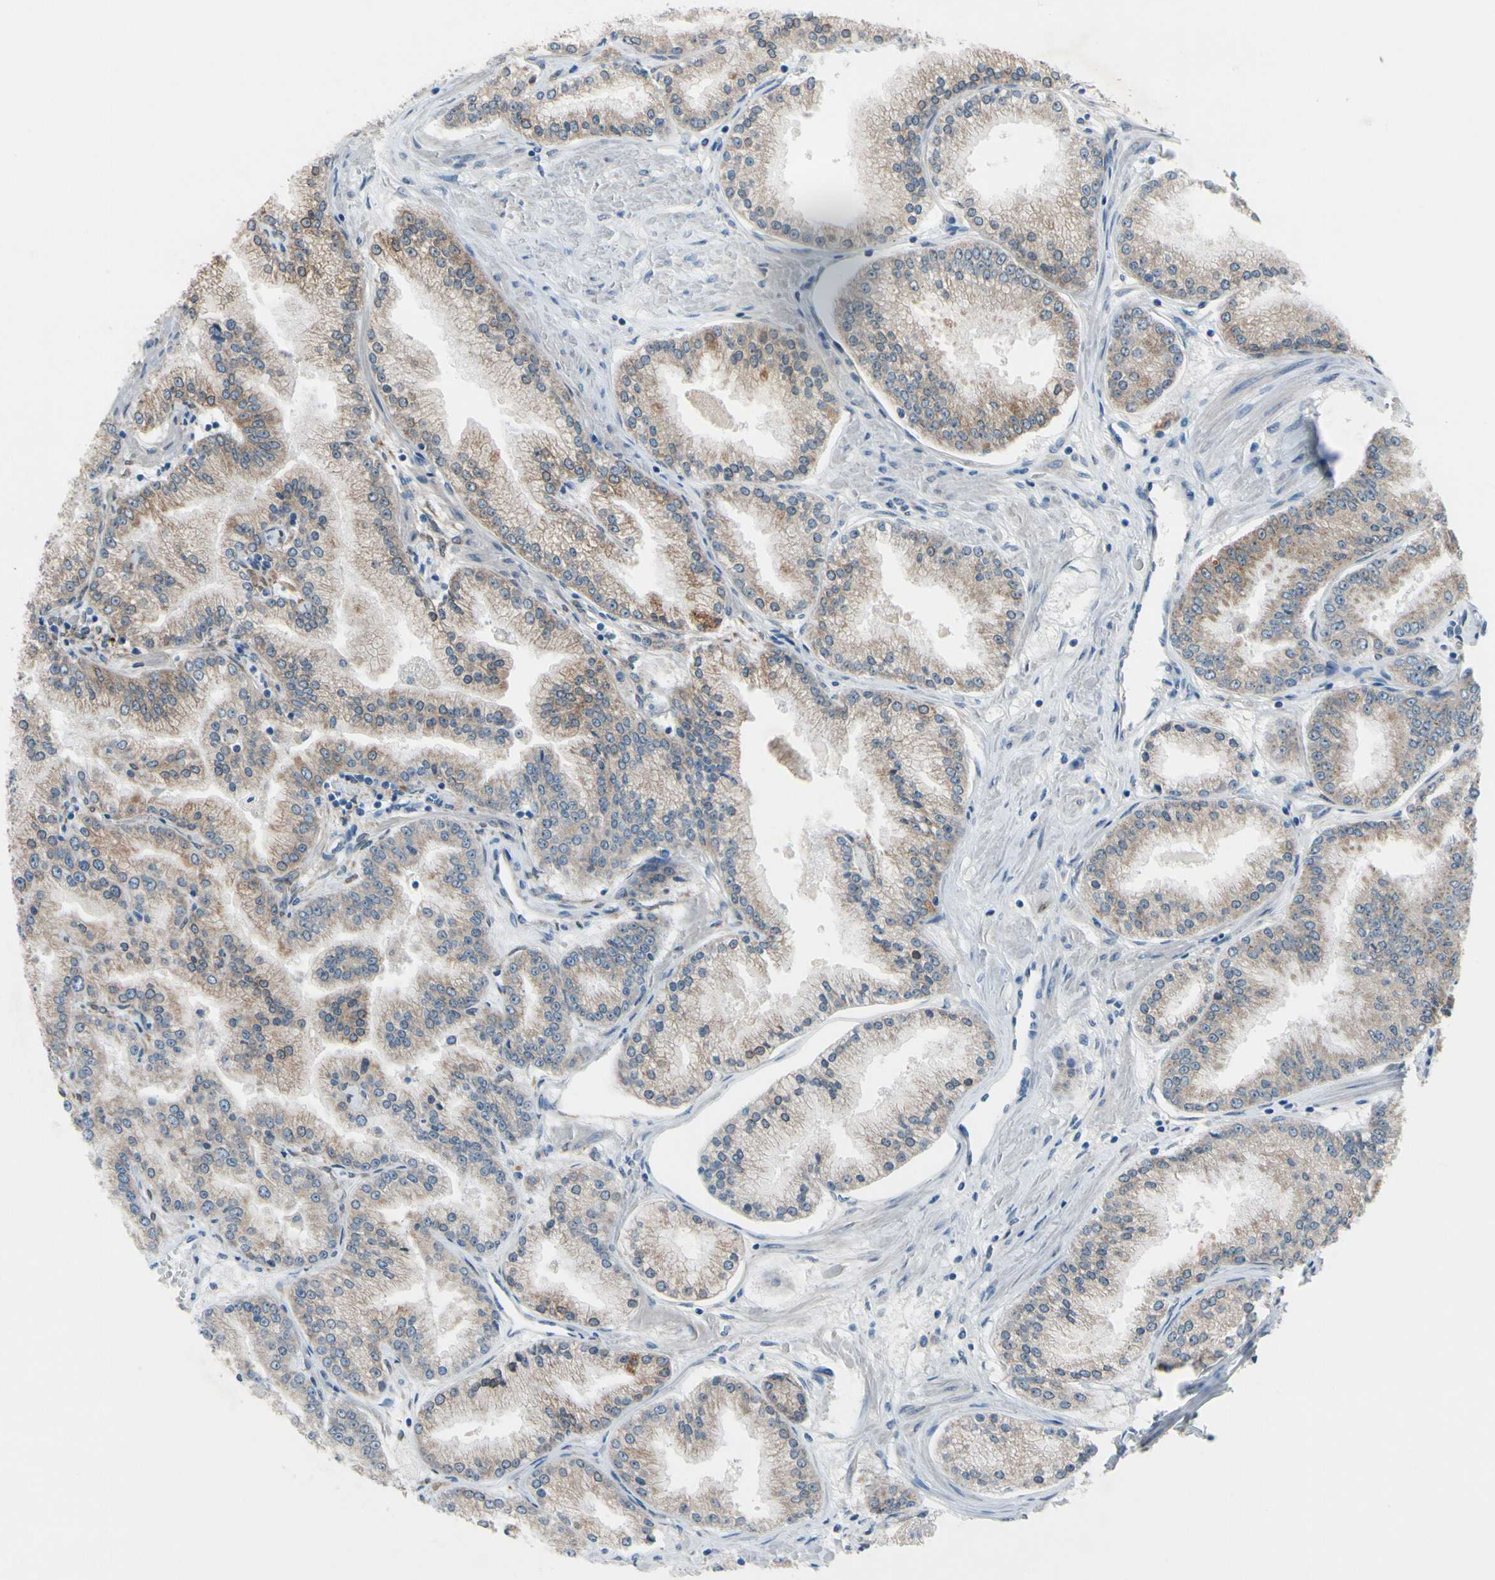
{"staining": {"intensity": "weak", "quantity": ">75%", "location": "cytoplasmic/membranous"}, "tissue": "prostate cancer", "cell_type": "Tumor cells", "image_type": "cancer", "snomed": [{"axis": "morphology", "description": "Adenocarcinoma, High grade"}, {"axis": "topography", "description": "Prostate"}], "caption": "An image of prostate cancer stained for a protein demonstrates weak cytoplasmic/membranous brown staining in tumor cells.", "gene": "PRXL2A", "patient": {"sex": "male", "age": 61}}